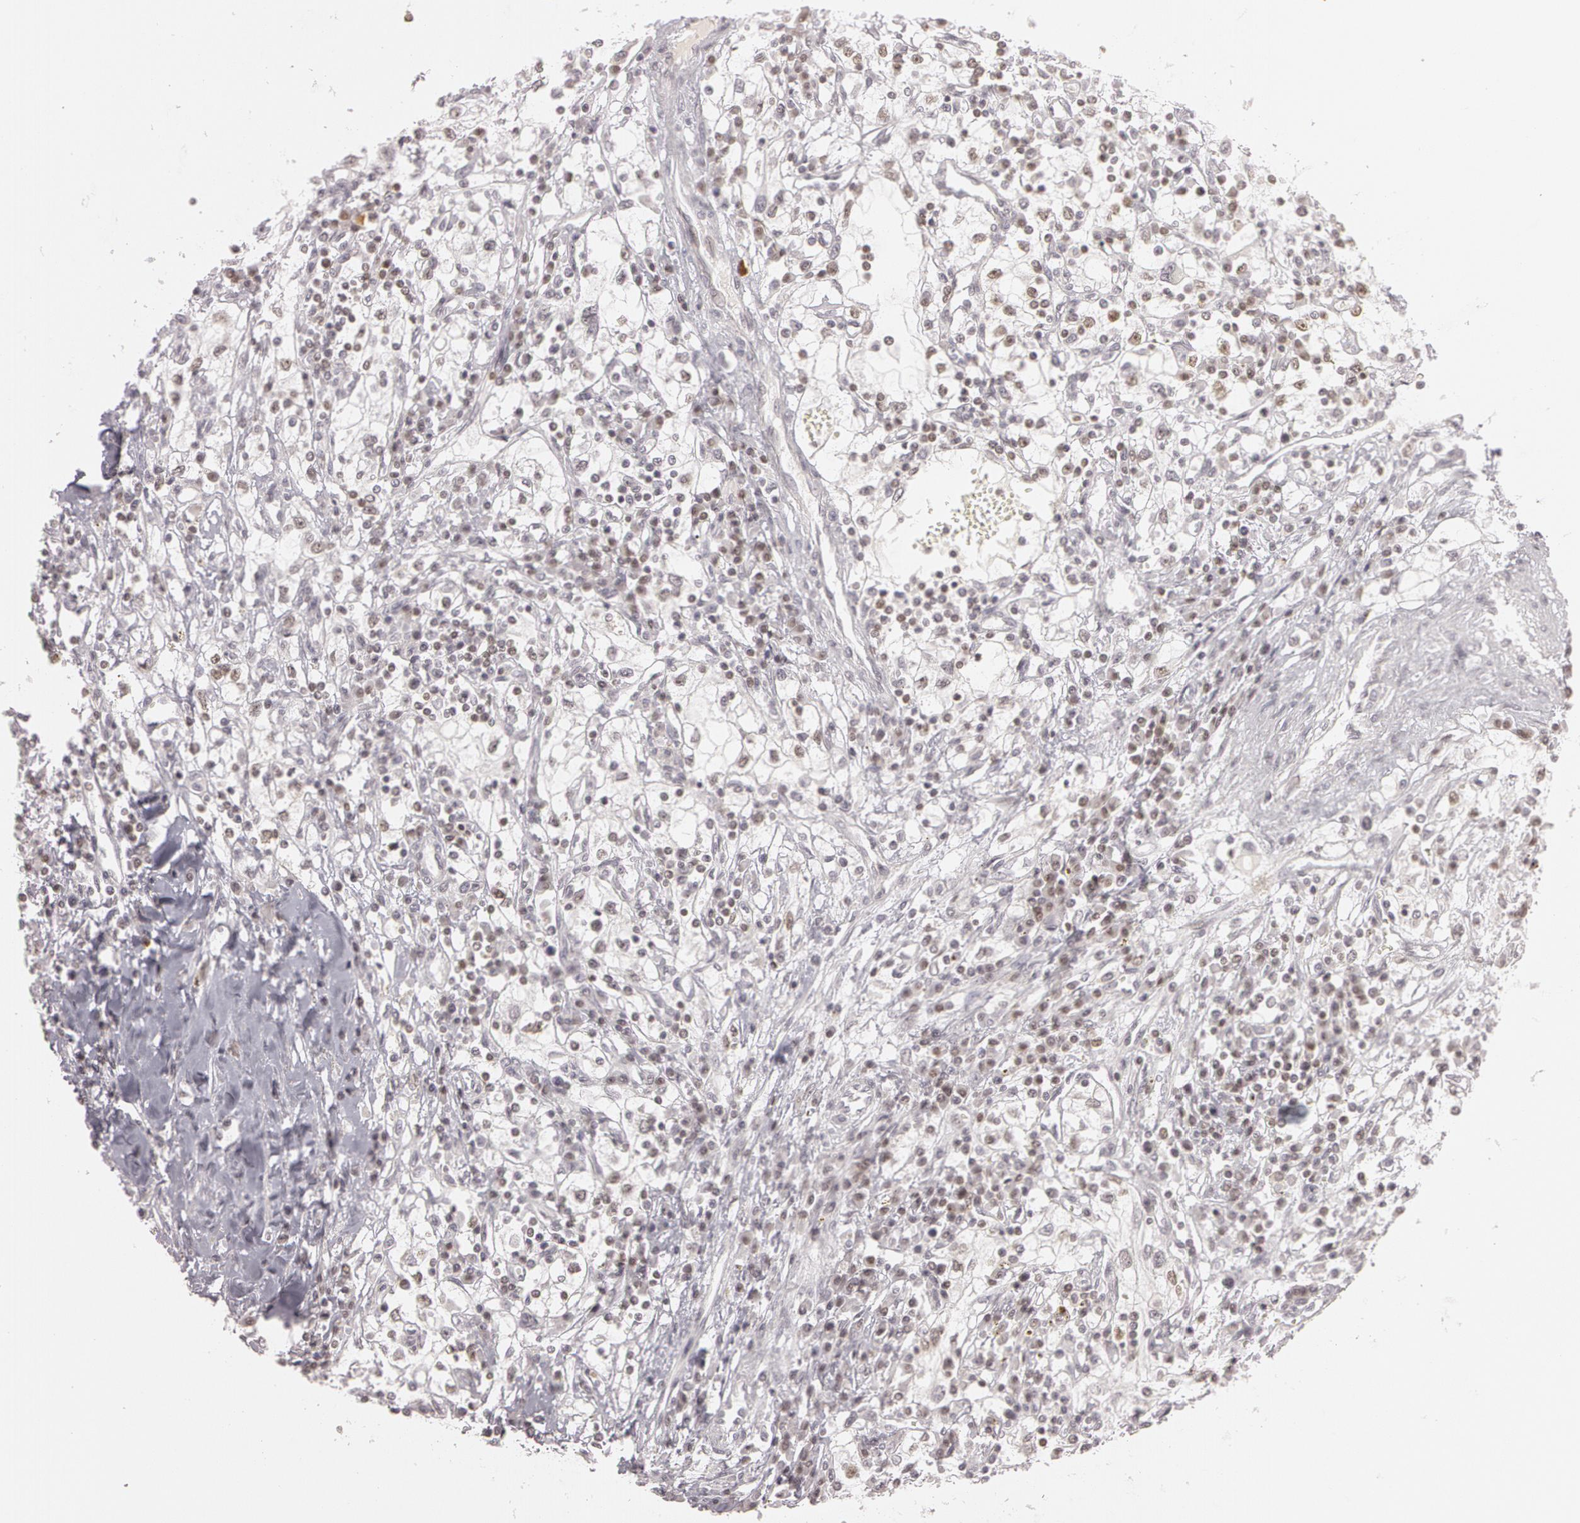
{"staining": {"intensity": "weak", "quantity": "25%-75%", "location": "nuclear"}, "tissue": "renal cancer", "cell_type": "Tumor cells", "image_type": "cancer", "snomed": [{"axis": "morphology", "description": "Adenocarcinoma, NOS"}, {"axis": "topography", "description": "Kidney"}], "caption": "Tumor cells show weak nuclear staining in about 25%-75% of cells in renal adenocarcinoma.", "gene": "FBL", "patient": {"sex": "male", "age": 82}}